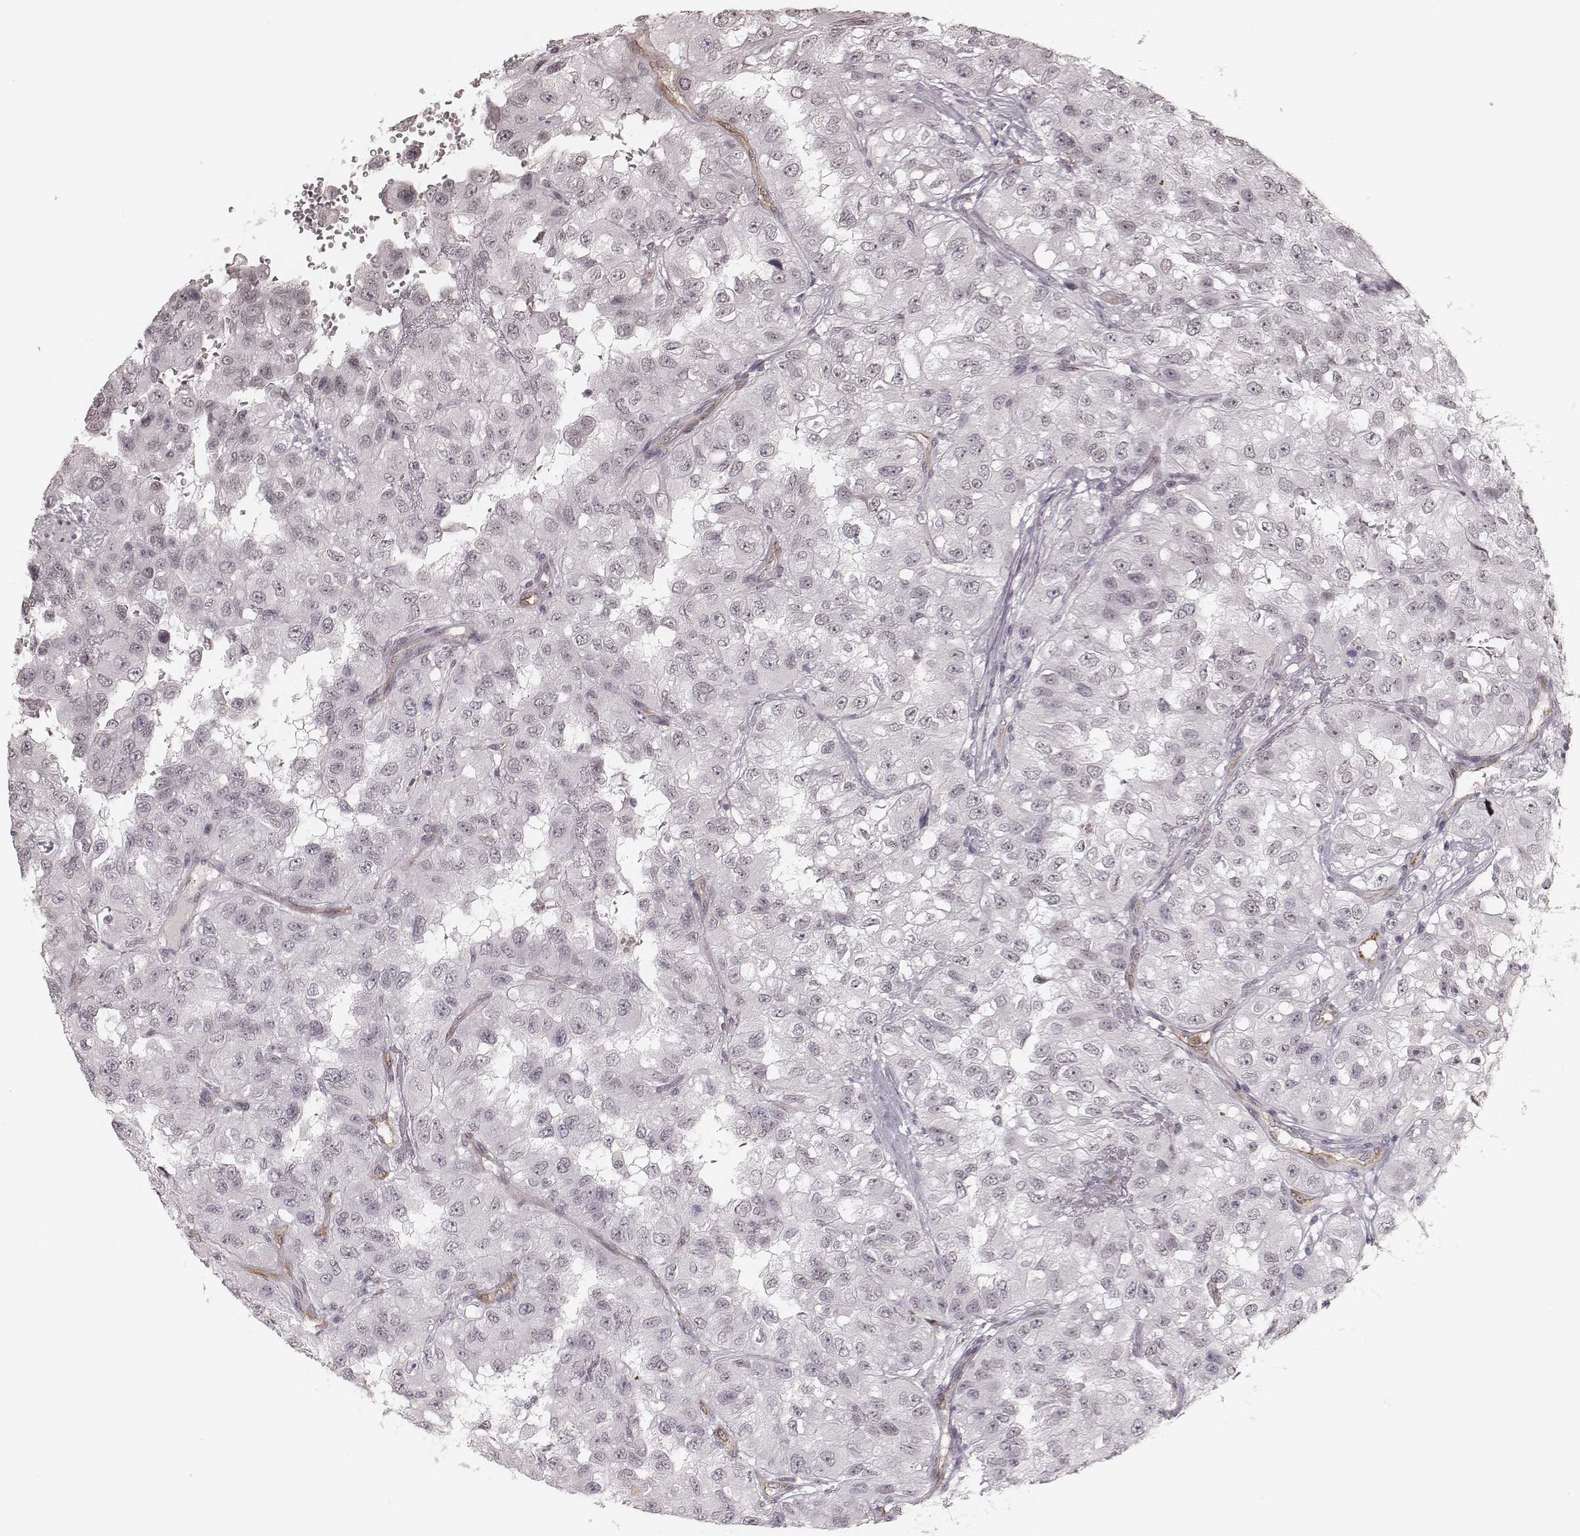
{"staining": {"intensity": "negative", "quantity": "none", "location": "none"}, "tissue": "renal cancer", "cell_type": "Tumor cells", "image_type": "cancer", "snomed": [{"axis": "morphology", "description": "Adenocarcinoma, NOS"}, {"axis": "topography", "description": "Kidney"}], "caption": "Immunohistochemistry of human renal cancer shows no staining in tumor cells. (DAB (3,3'-diaminobenzidine) immunohistochemistry (IHC) visualized using brightfield microscopy, high magnification).", "gene": "KITLG", "patient": {"sex": "male", "age": 64}}